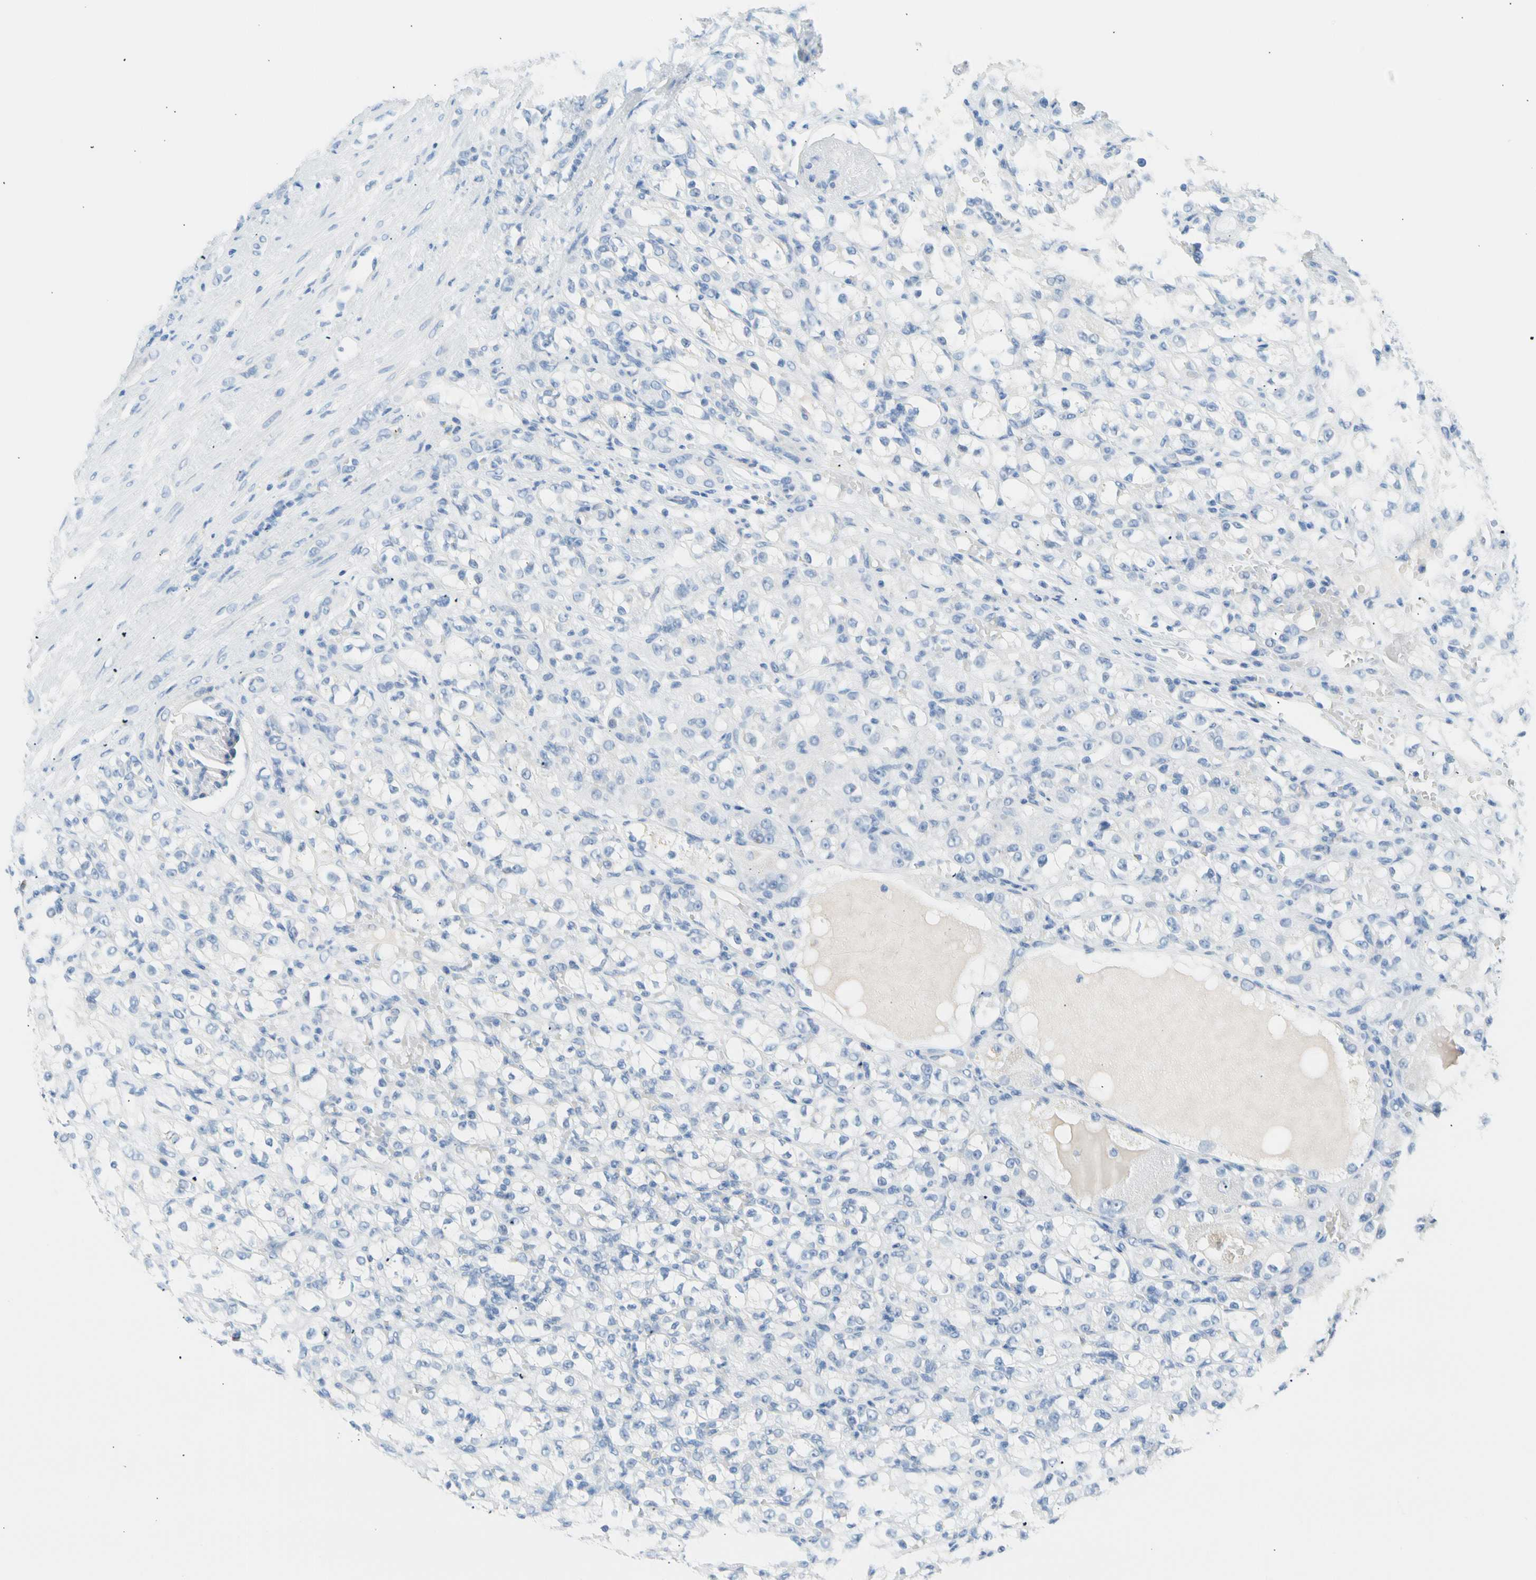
{"staining": {"intensity": "negative", "quantity": "none", "location": "none"}, "tissue": "renal cancer", "cell_type": "Tumor cells", "image_type": "cancer", "snomed": [{"axis": "morphology", "description": "Normal tissue, NOS"}, {"axis": "morphology", "description": "Adenocarcinoma, NOS"}, {"axis": "topography", "description": "Kidney"}], "caption": "Immunohistochemical staining of renal cancer reveals no significant expression in tumor cells.", "gene": "CEL", "patient": {"sex": "male", "age": 61}}